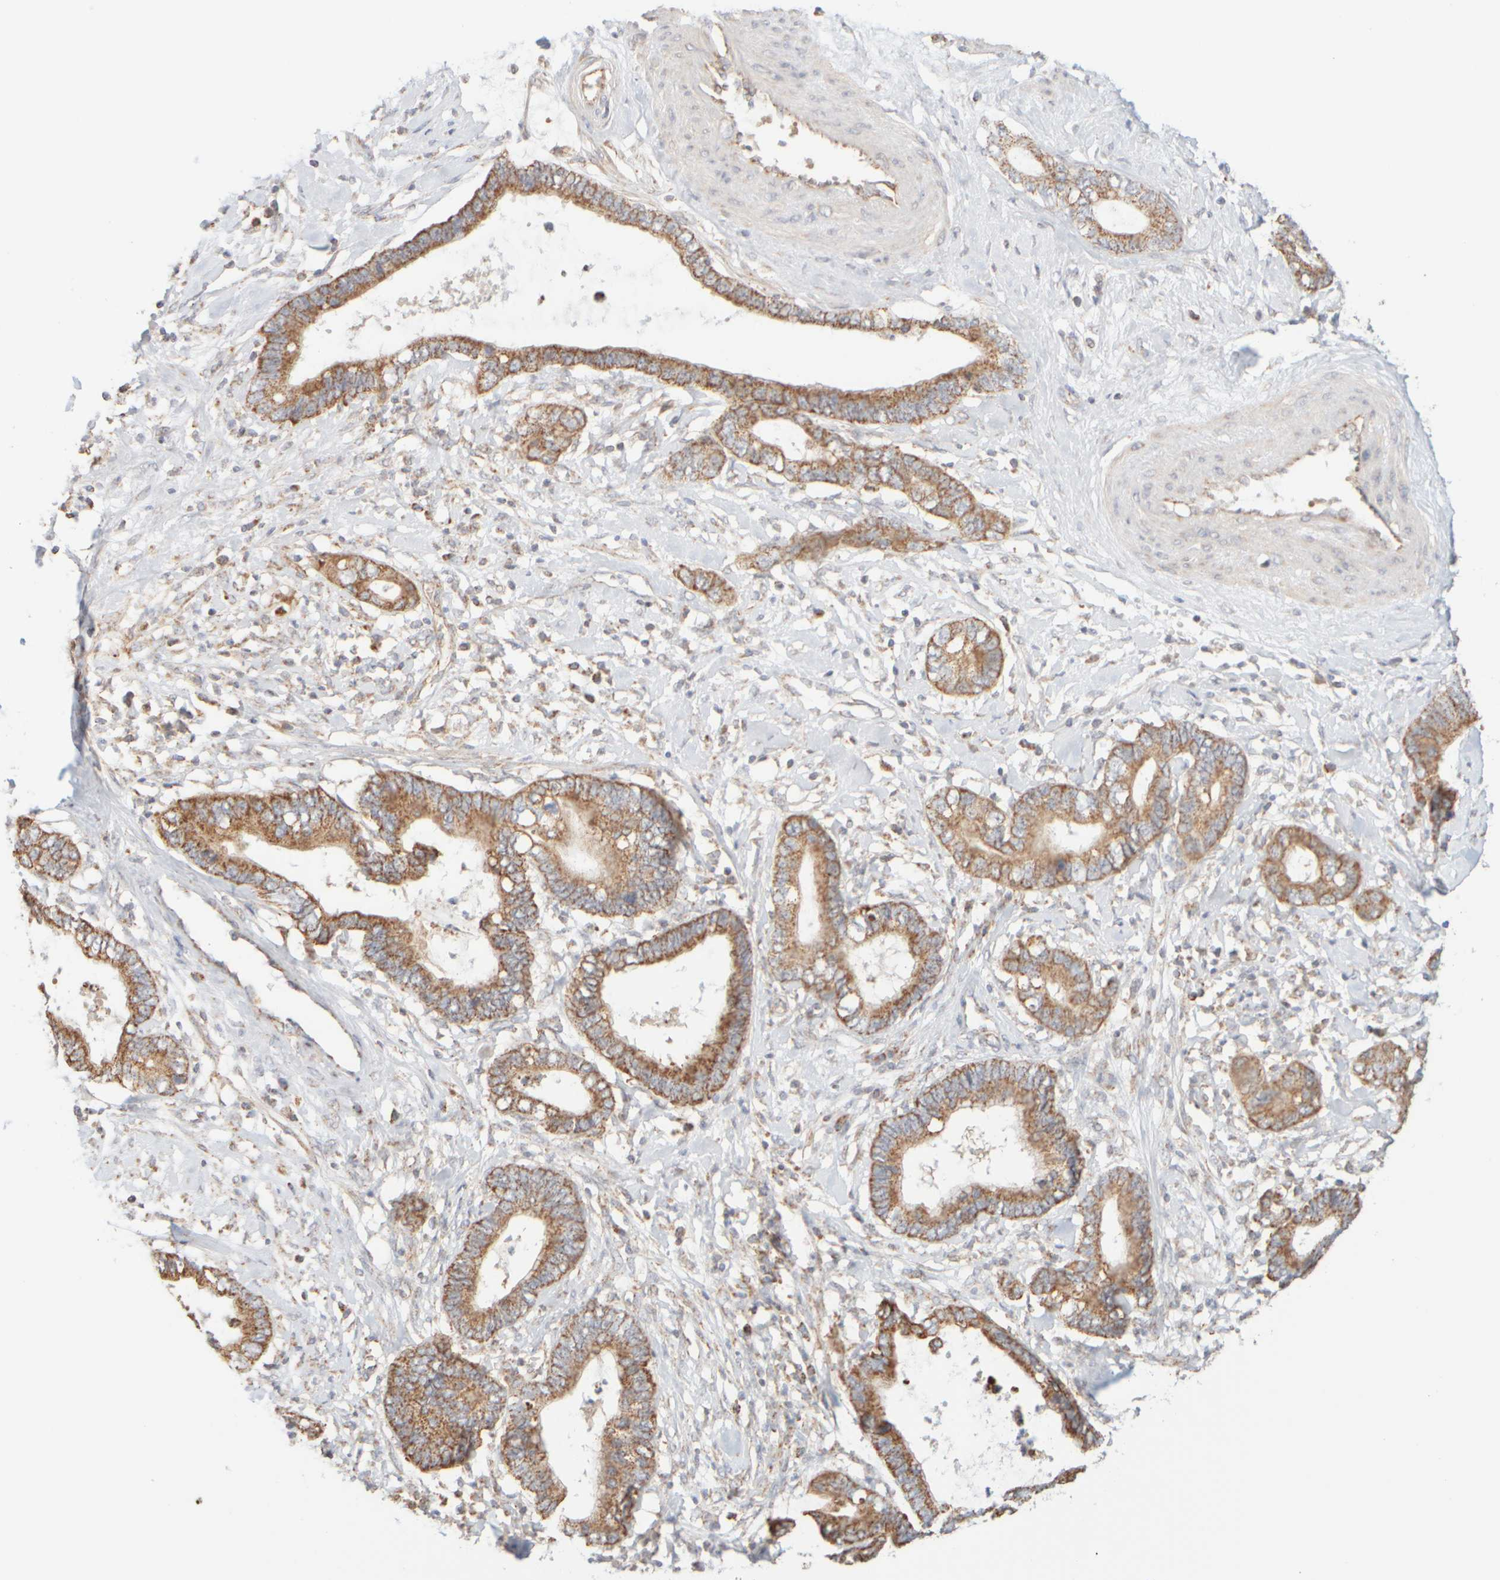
{"staining": {"intensity": "moderate", "quantity": ">75%", "location": "cytoplasmic/membranous"}, "tissue": "cervical cancer", "cell_type": "Tumor cells", "image_type": "cancer", "snomed": [{"axis": "morphology", "description": "Adenocarcinoma, NOS"}, {"axis": "topography", "description": "Cervix"}], "caption": "Immunohistochemistry (IHC) of cervical cancer (adenocarcinoma) reveals medium levels of moderate cytoplasmic/membranous expression in approximately >75% of tumor cells.", "gene": "APBB2", "patient": {"sex": "female", "age": 44}}